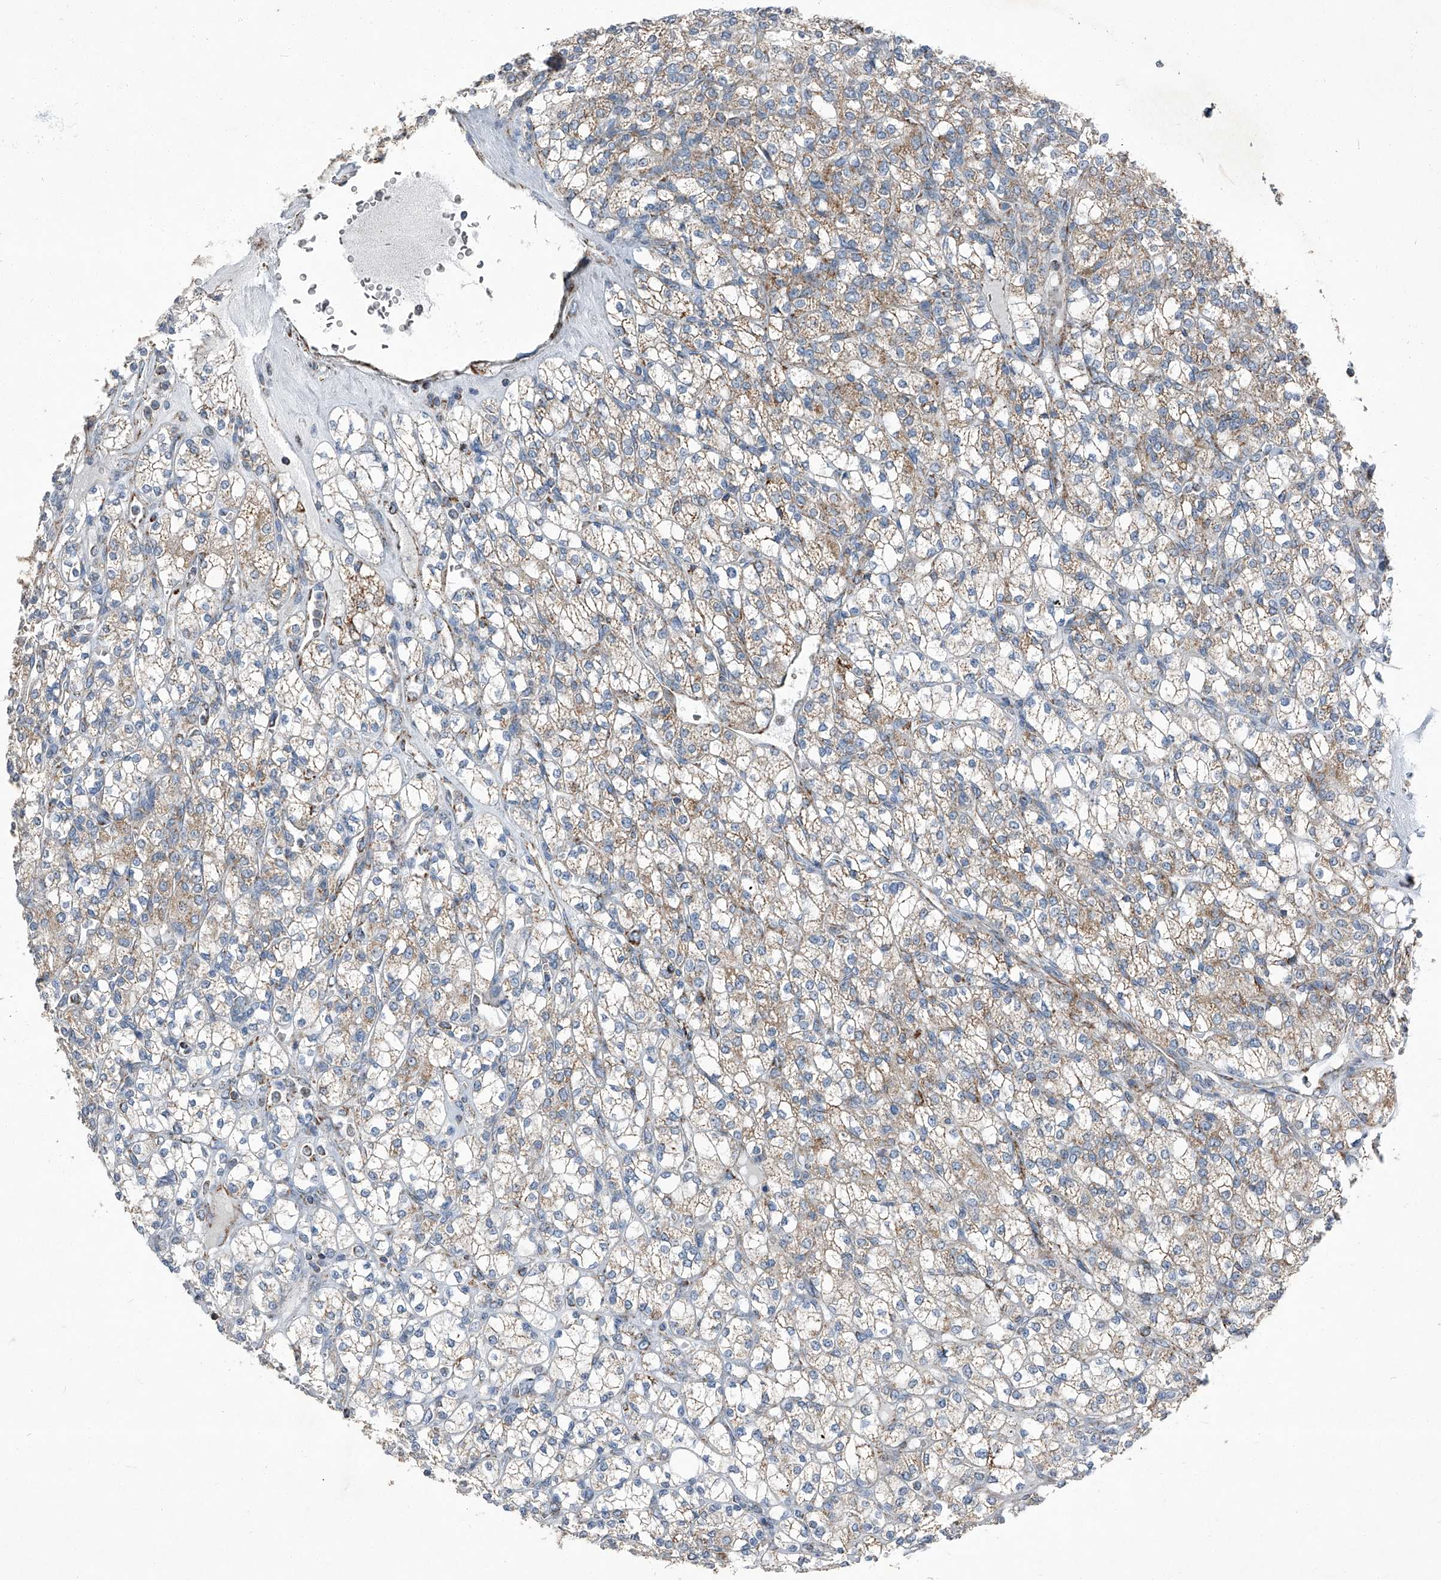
{"staining": {"intensity": "weak", "quantity": ">75%", "location": "cytoplasmic/membranous"}, "tissue": "renal cancer", "cell_type": "Tumor cells", "image_type": "cancer", "snomed": [{"axis": "morphology", "description": "Adenocarcinoma, NOS"}, {"axis": "topography", "description": "Kidney"}], "caption": "Protein staining by IHC displays weak cytoplasmic/membranous staining in approximately >75% of tumor cells in adenocarcinoma (renal). The staining was performed using DAB, with brown indicating positive protein expression. Nuclei are stained blue with hematoxylin.", "gene": "CHRNA7", "patient": {"sex": "male", "age": 77}}